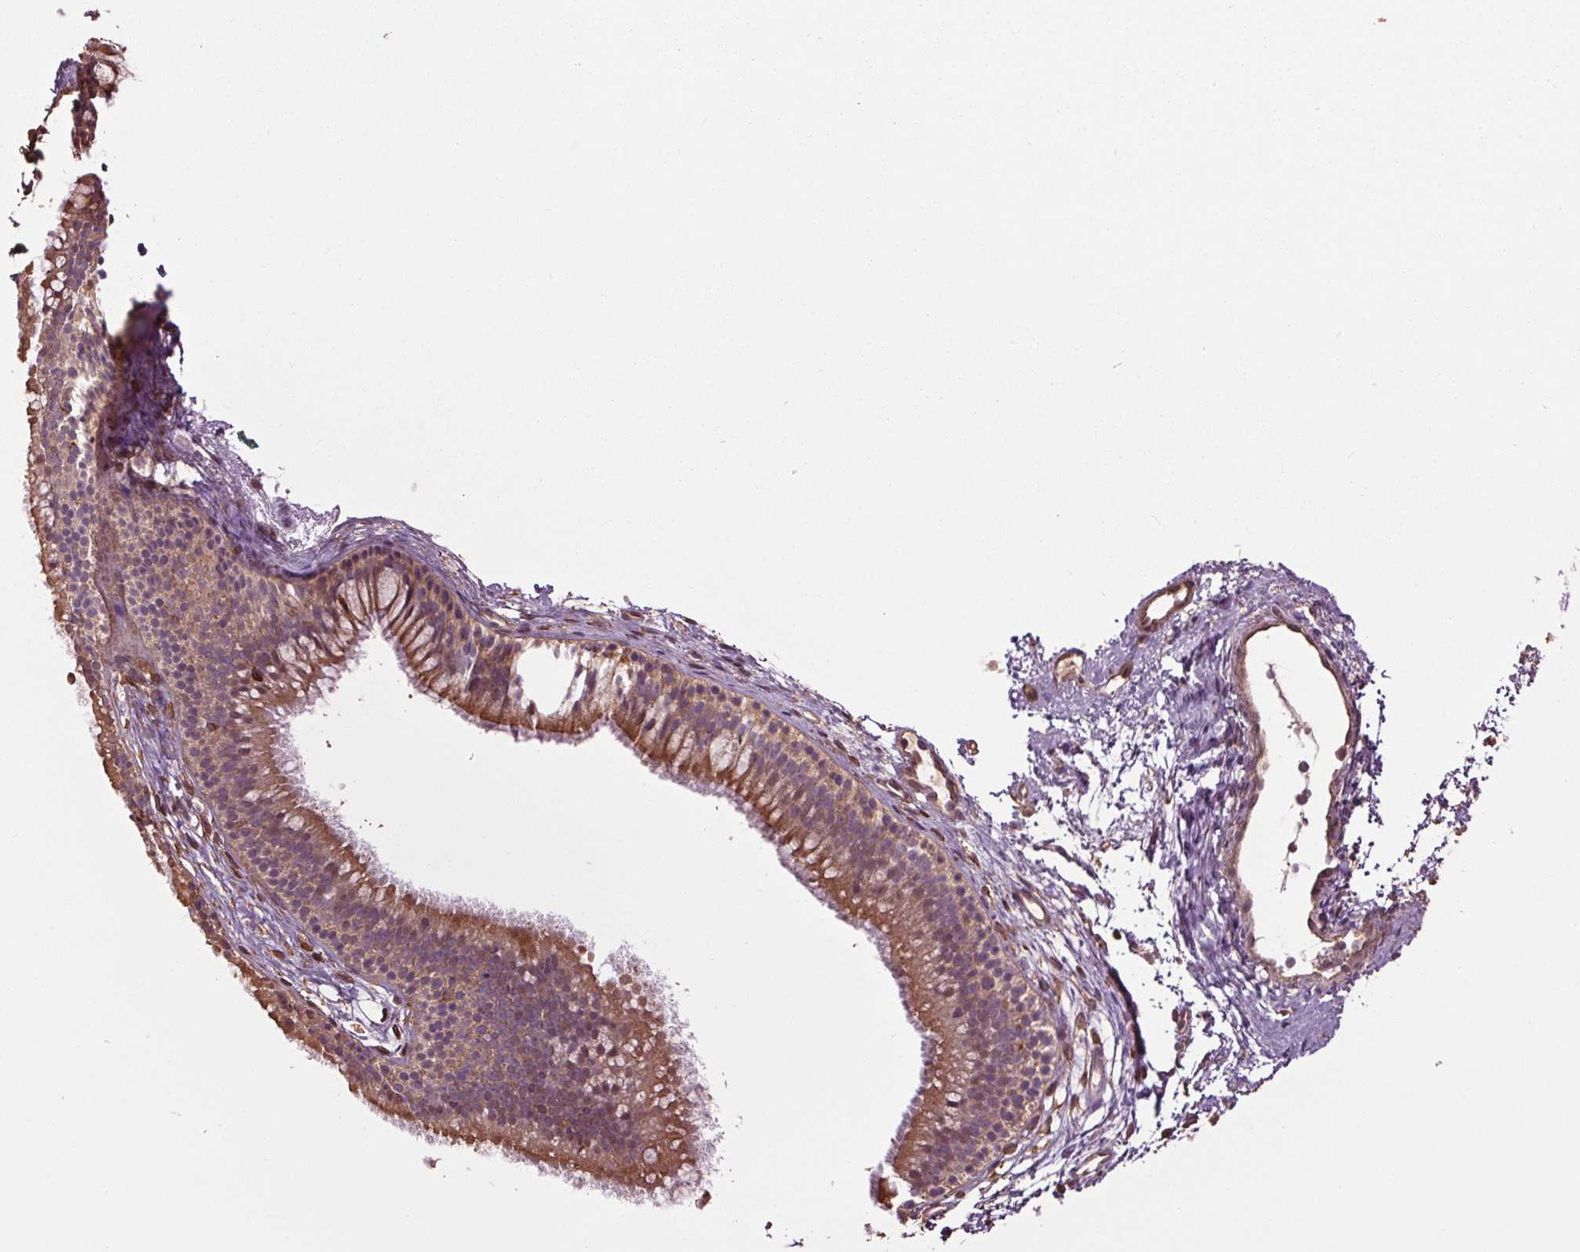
{"staining": {"intensity": "moderate", "quantity": "25%-75%", "location": "cytoplasmic/membranous"}, "tissue": "nasopharynx", "cell_type": "Respiratory epithelial cells", "image_type": "normal", "snomed": [{"axis": "morphology", "description": "Normal tissue, NOS"}, {"axis": "topography", "description": "Nasopharynx"}], "caption": "IHC of normal human nasopharynx shows medium levels of moderate cytoplasmic/membranous positivity in approximately 25%-75% of respiratory epithelial cells.", "gene": "RNPEP", "patient": {"sex": "male", "age": 58}}